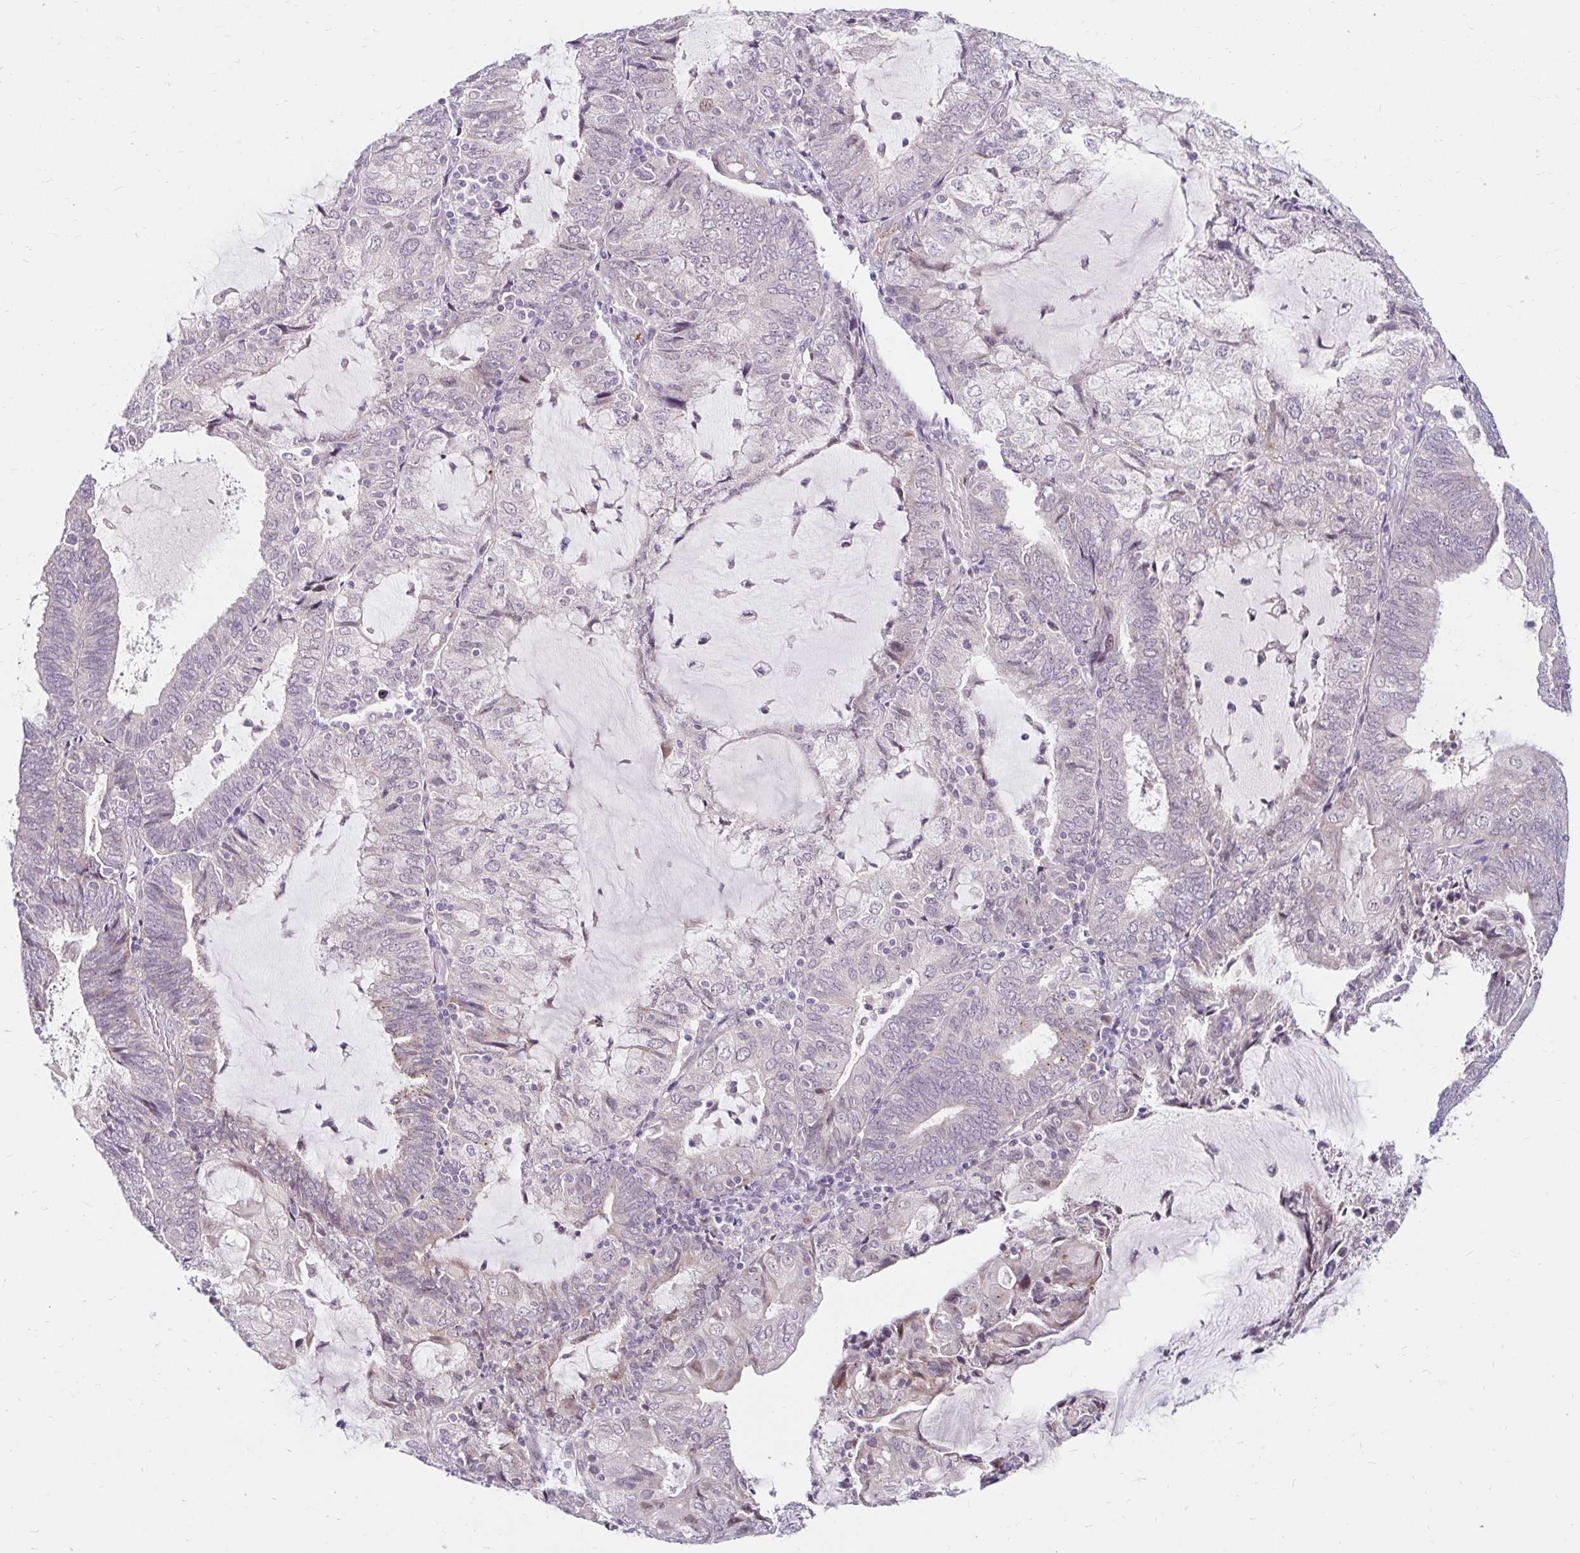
{"staining": {"intensity": "negative", "quantity": "none", "location": "none"}, "tissue": "endometrial cancer", "cell_type": "Tumor cells", "image_type": "cancer", "snomed": [{"axis": "morphology", "description": "Adenocarcinoma, NOS"}, {"axis": "topography", "description": "Endometrium"}], "caption": "Micrograph shows no significant protein positivity in tumor cells of endometrial cancer (adenocarcinoma).", "gene": "GUCY1A1", "patient": {"sex": "female", "age": 81}}